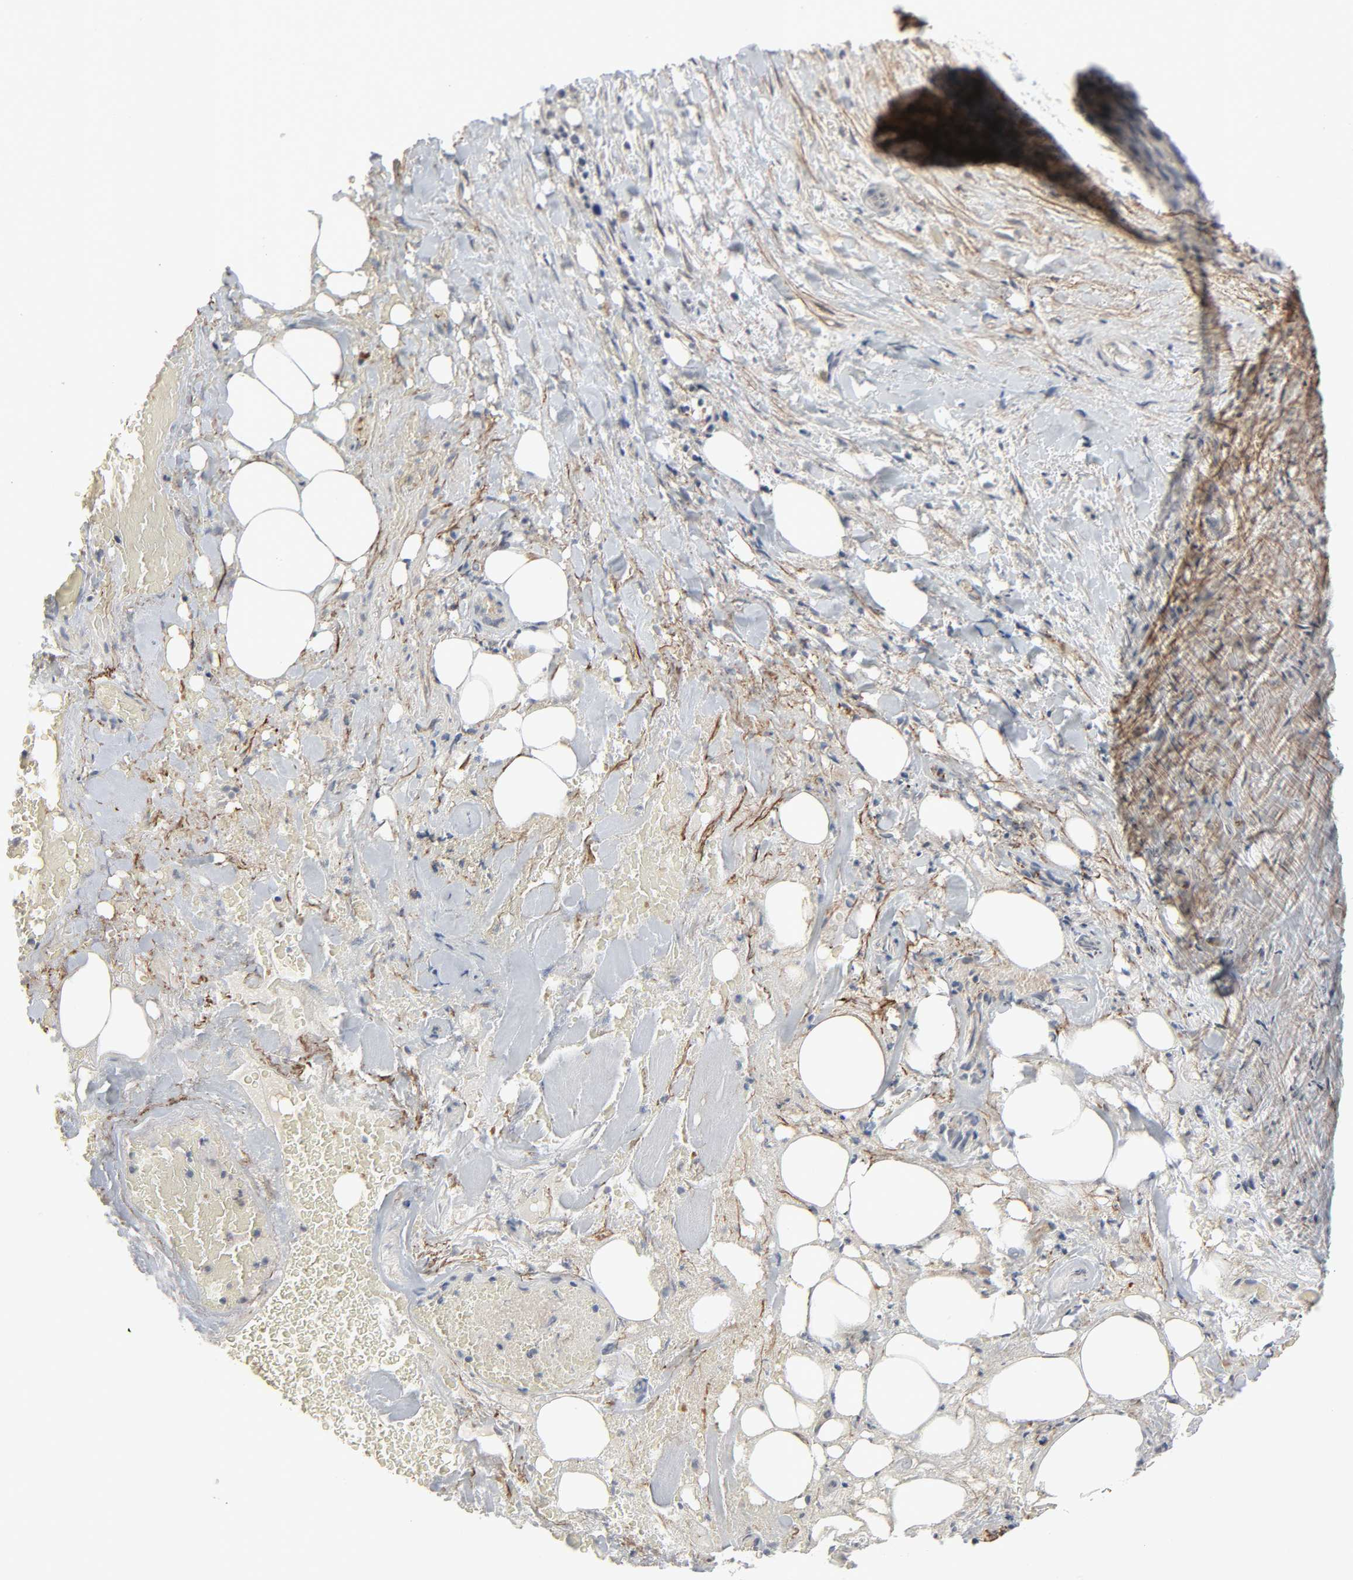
{"staining": {"intensity": "negative", "quantity": "none", "location": "none"}, "tissue": "liver cancer", "cell_type": "Tumor cells", "image_type": "cancer", "snomed": [{"axis": "morphology", "description": "Cholangiocarcinoma"}, {"axis": "topography", "description": "Liver"}], "caption": "This image is of liver cancer (cholangiocarcinoma) stained with IHC to label a protein in brown with the nuclei are counter-stained blue. There is no positivity in tumor cells. Nuclei are stained in blue.", "gene": "ZNF222", "patient": {"sex": "female", "age": 68}}